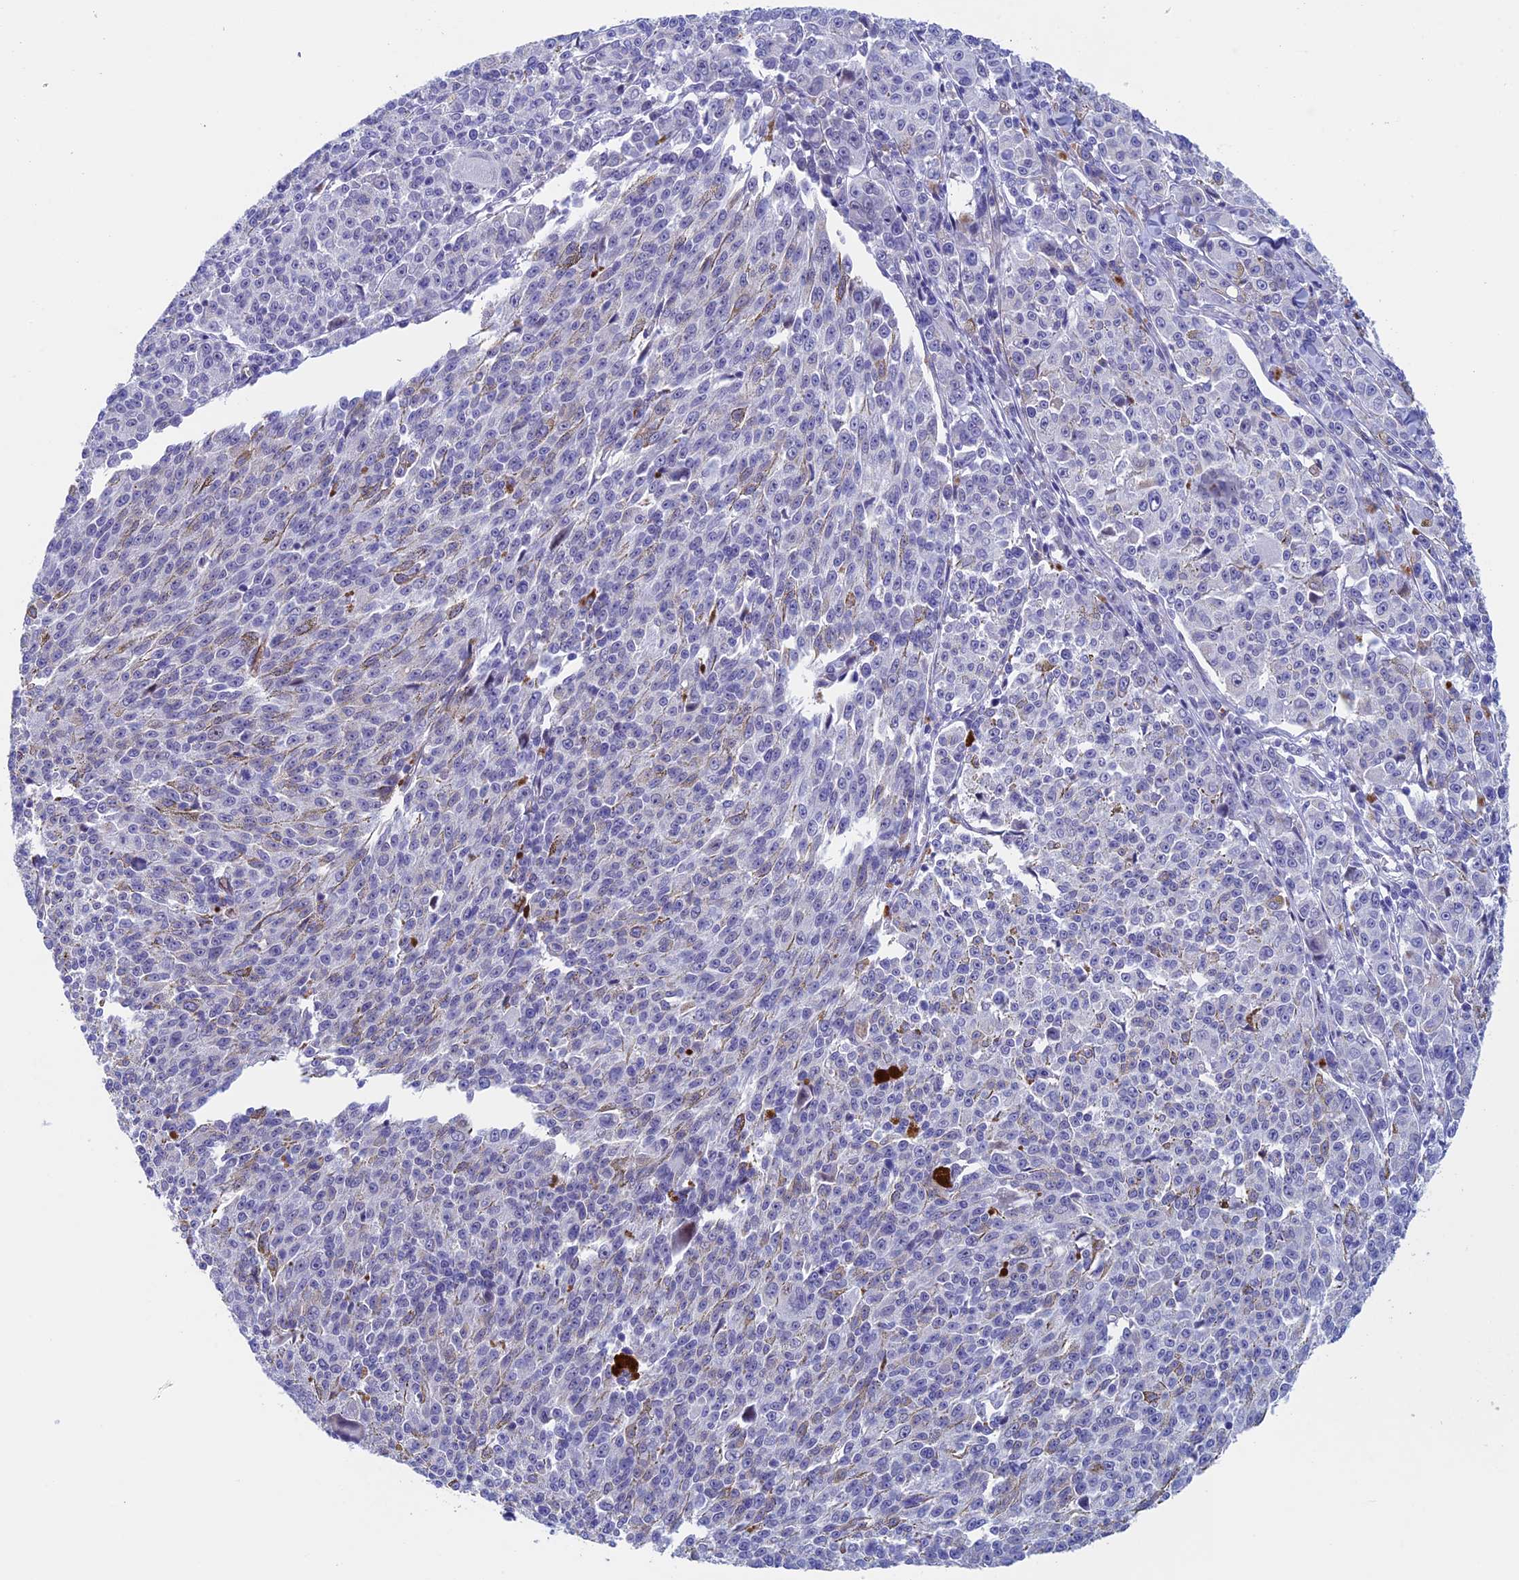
{"staining": {"intensity": "negative", "quantity": "none", "location": "none"}, "tissue": "melanoma", "cell_type": "Tumor cells", "image_type": "cancer", "snomed": [{"axis": "morphology", "description": "Malignant melanoma, NOS"}, {"axis": "topography", "description": "Skin"}], "caption": "DAB immunohistochemical staining of malignant melanoma displays no significant staining in tumor cells.", "gene": "INSYN1", "patient": {"sex": "female", "age": 52}}